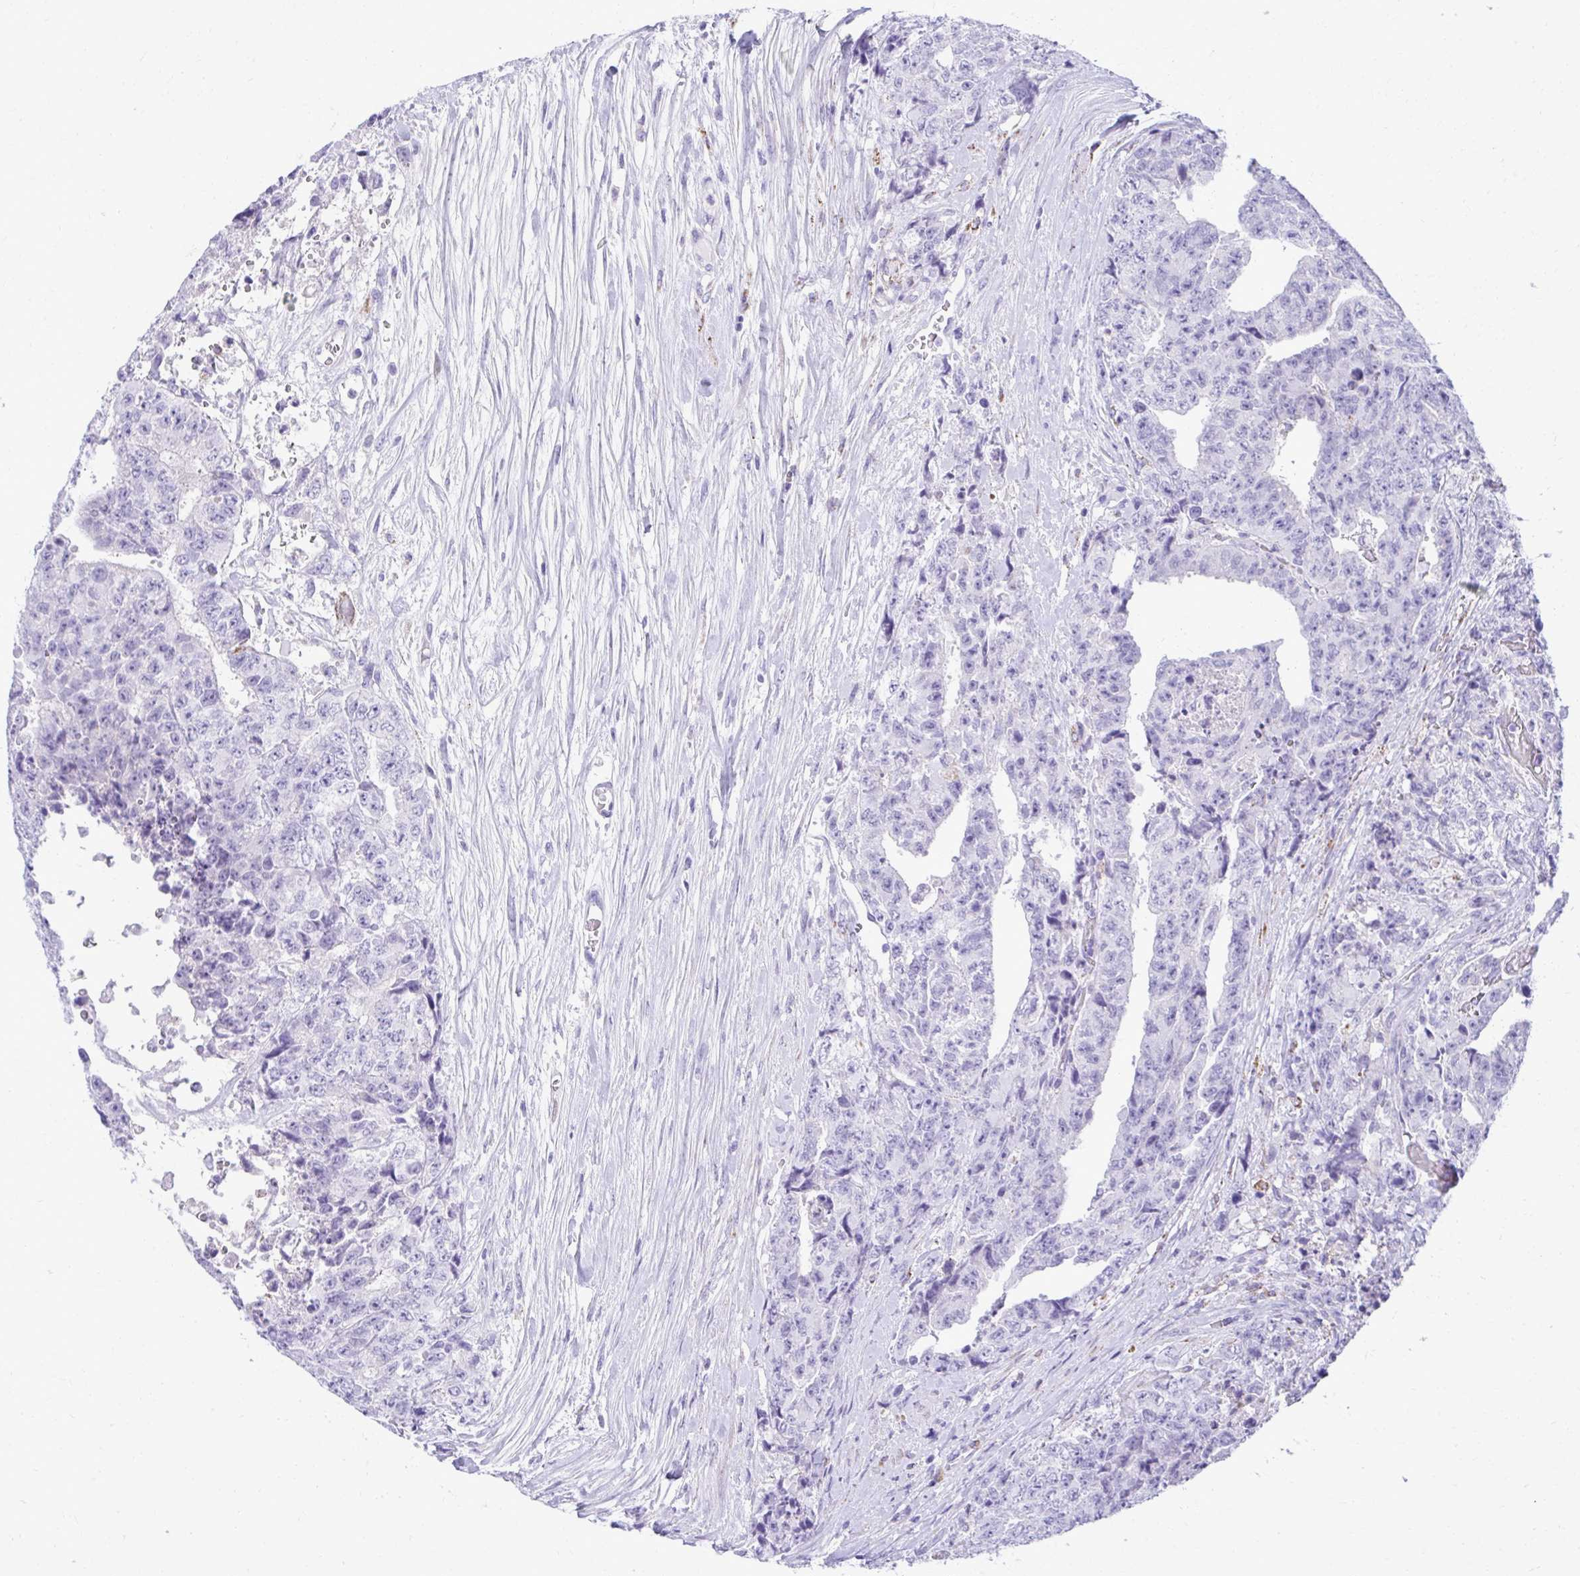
{"staining": {"intensity": "negative", "quantity": "none", "location": "none"}, "tissue": "testis cancer", "cell_type": "Tumor cells", "image_type": "cancer", "snomed": [{"axis": "morphology", "description": "Carcinoma, Embryonal, NOS"}, {"axis": "topography", "description": "Testis"}], "caption": "IHC image of neoplastic tissue: testis cancer stained with DAB shows no significant protein expression in tumor cells.", "gene": "AIG1", "patient": {"sex": "male", "age": 24}}